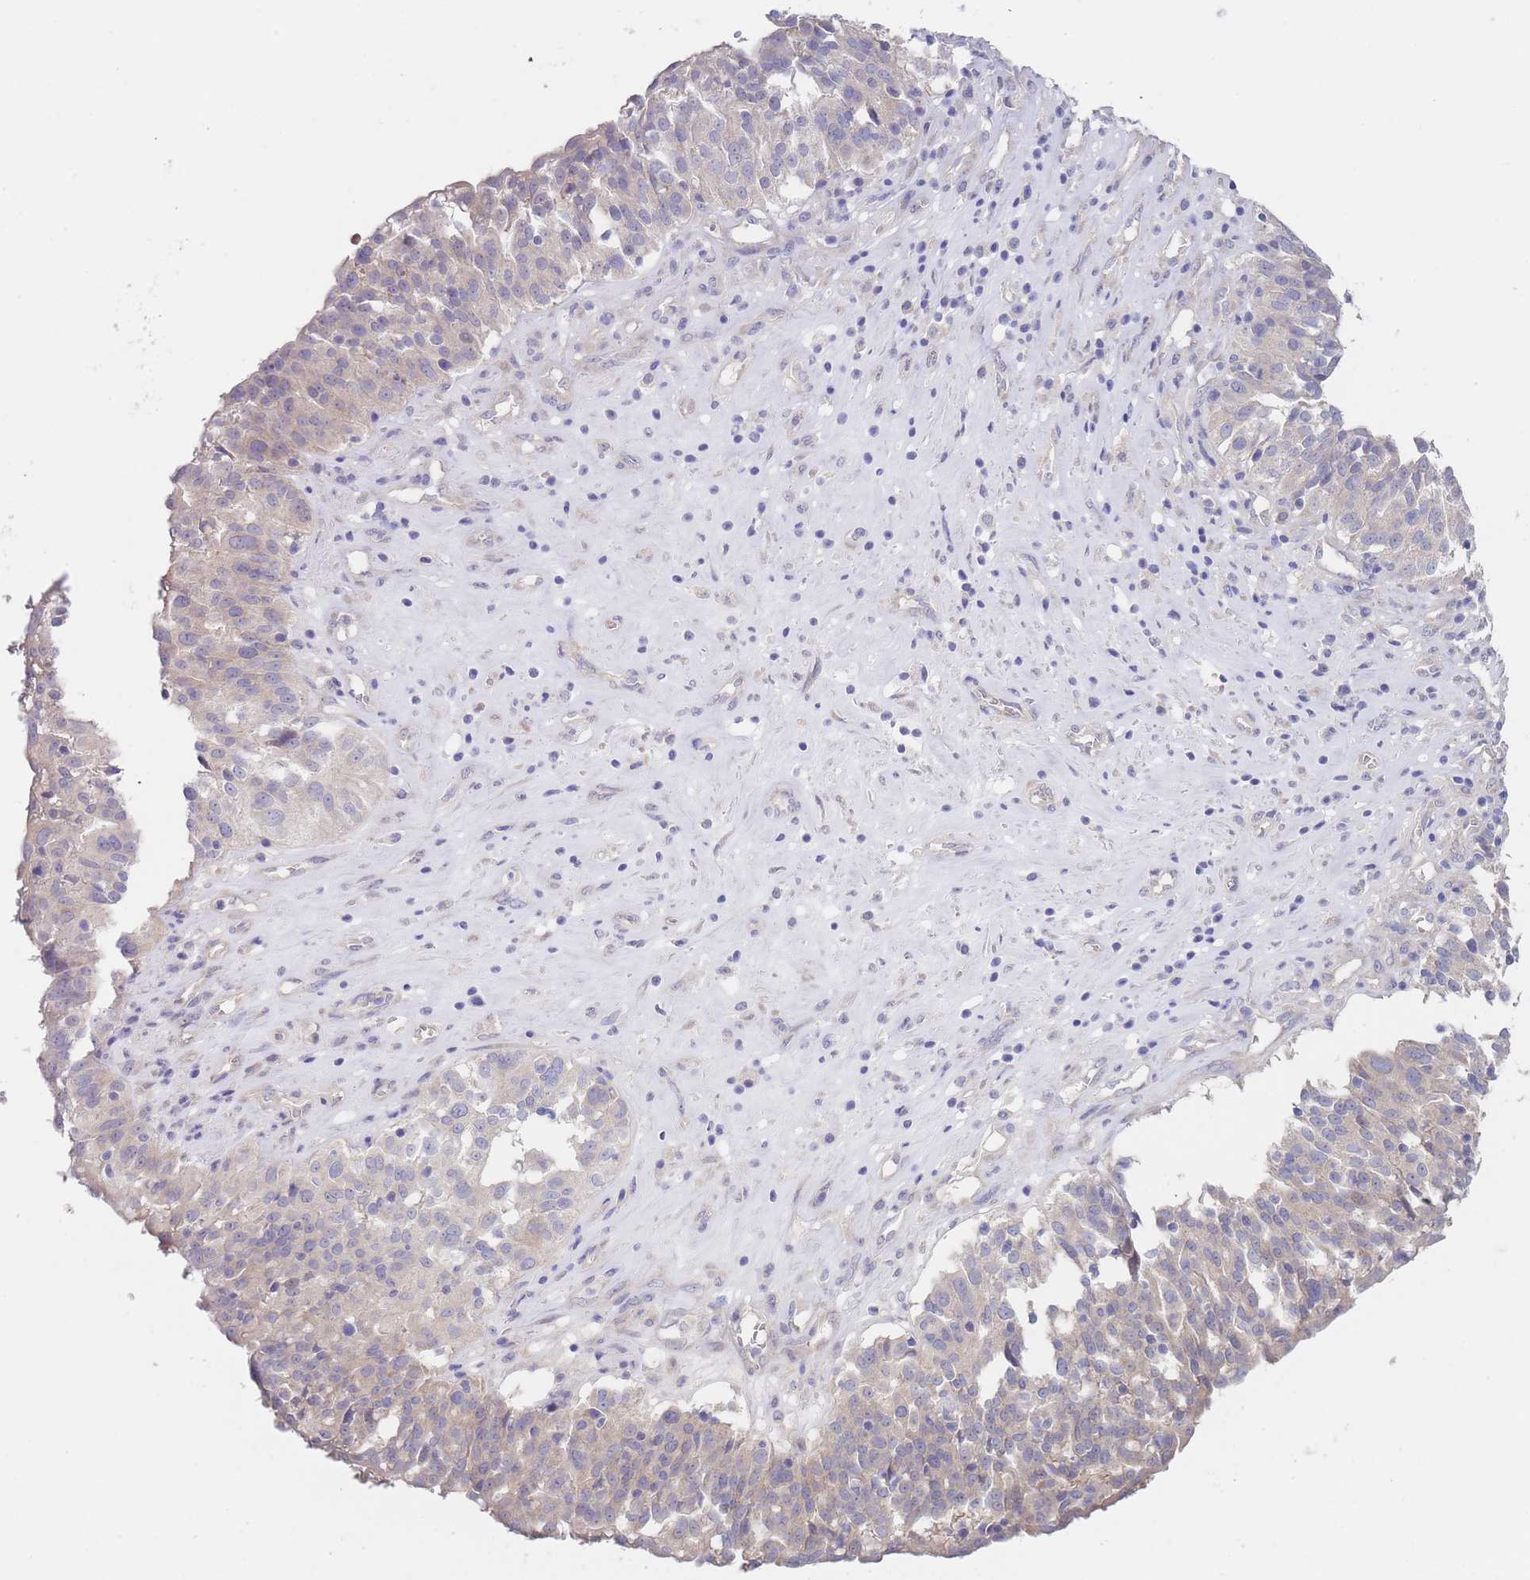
{"staining": {"intensity": "negative", "quantity": "none", "location": "none"}, "tissue": "ovarian cancer", "cell_type": "Tumor cells", "image_type": "cancer", "snomed": [{"axis": "morphology", "description": "Cystadenocarcinoma, serous, NOS"}, {"axis": "topography", "description": "Ovary"}], "caption": "Histopathology image shows no significant protein expression in tumor cells of ovarian cancer.", "gene": "ZNF281", "patient": {"sex": "female", "age": 59}}